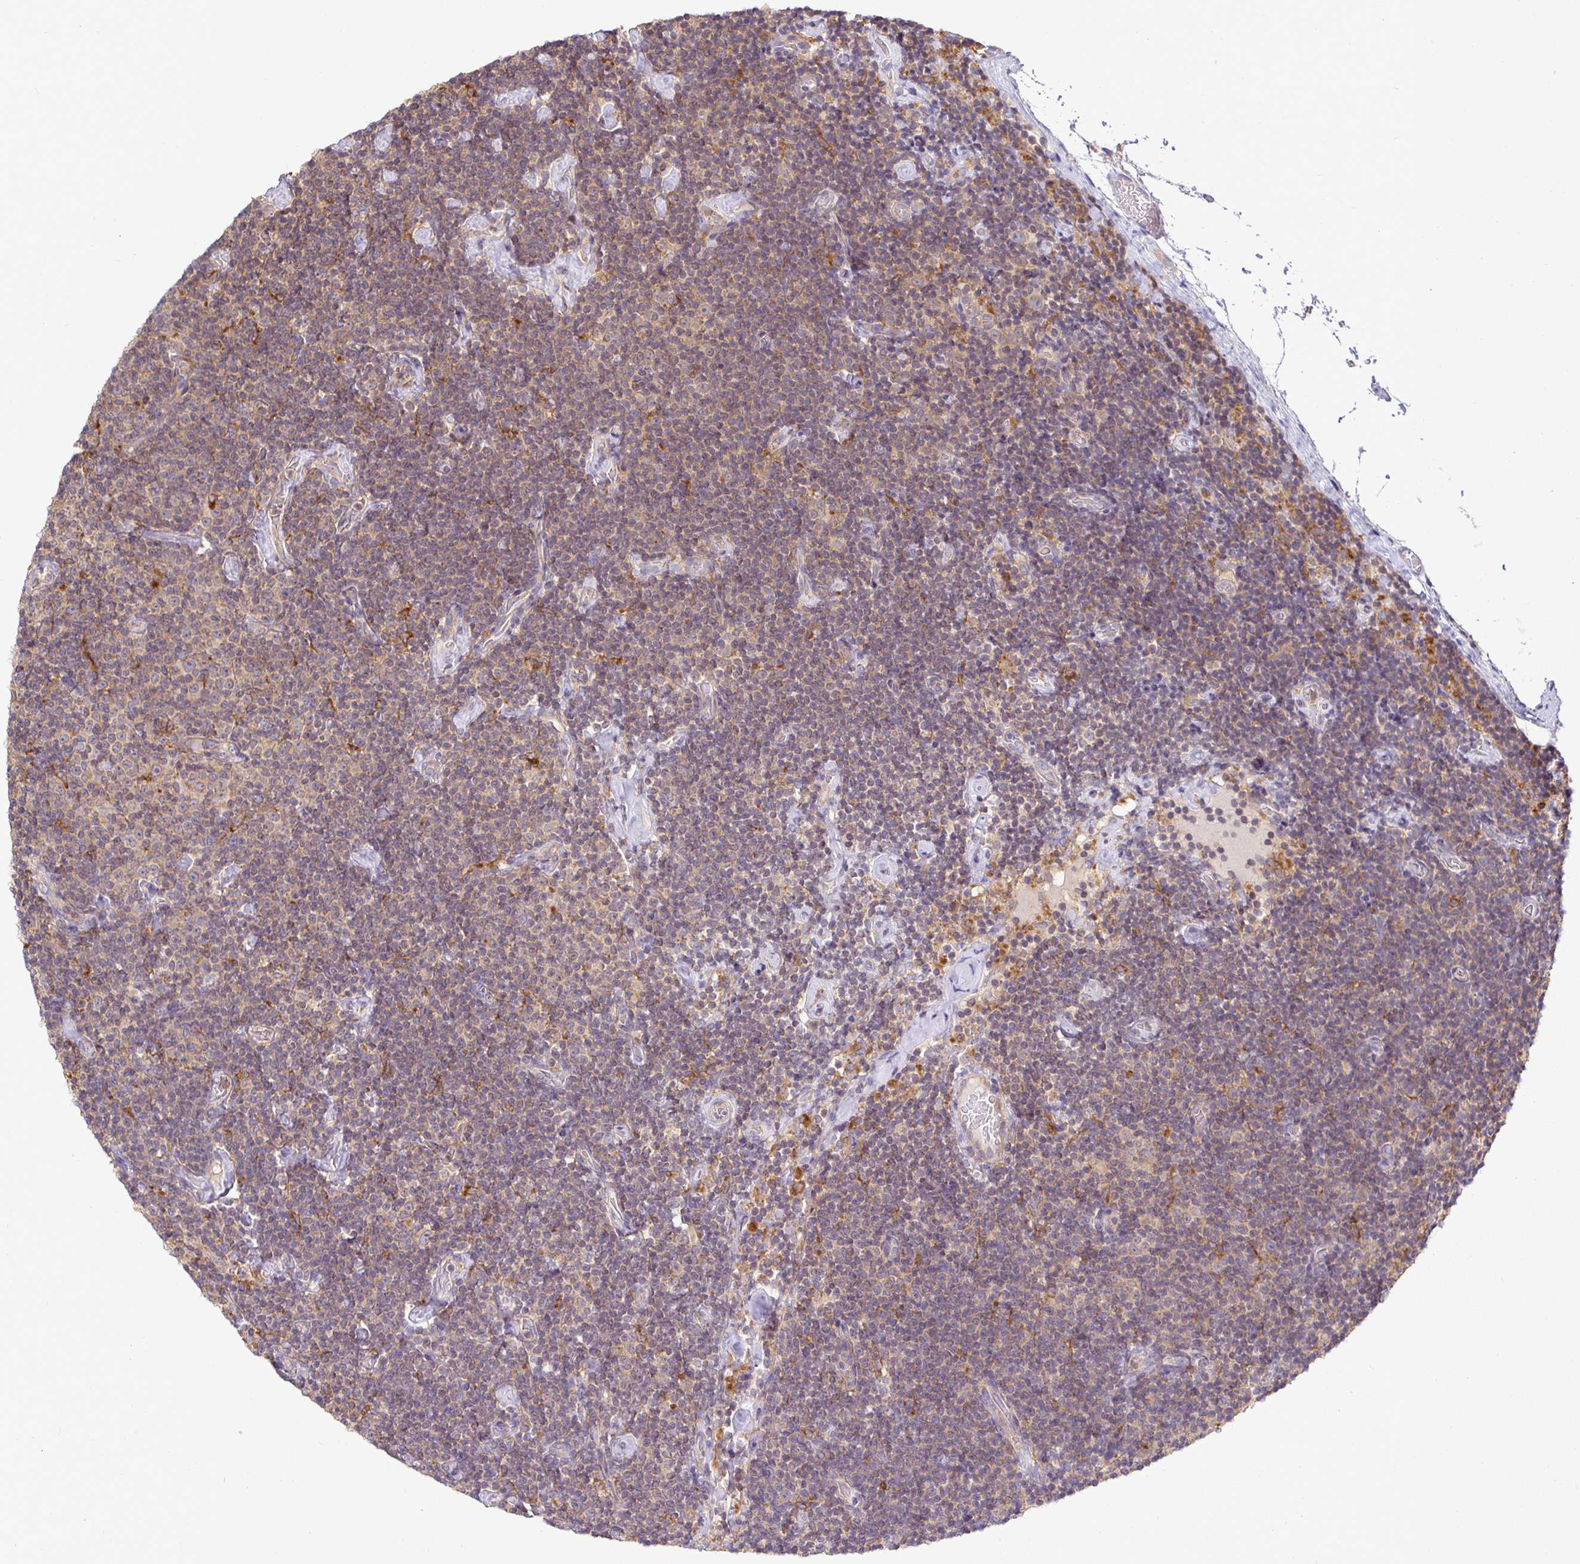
{"staining": {"intensity": "weak", "quantity": "<25%", "location": "cytoplasmic/membranous"}, "tissue": "lymphoma", "cell_type": "Tumor cells", "image_type": "cancer", "snomed": [{"axis": "morphology", "description": "Malignant lymphoma, non-Hodgkin's type, Low grade"}, {"axis": "topography", "description": "Lymph node"}], "caption": "Tumor cells are negative for brown protein staining in low-grade malignant lymphoma, non-Hodgkin's type.", "gene": "ATP6V1F", "patient": {"sex": "male", "age": 81}}